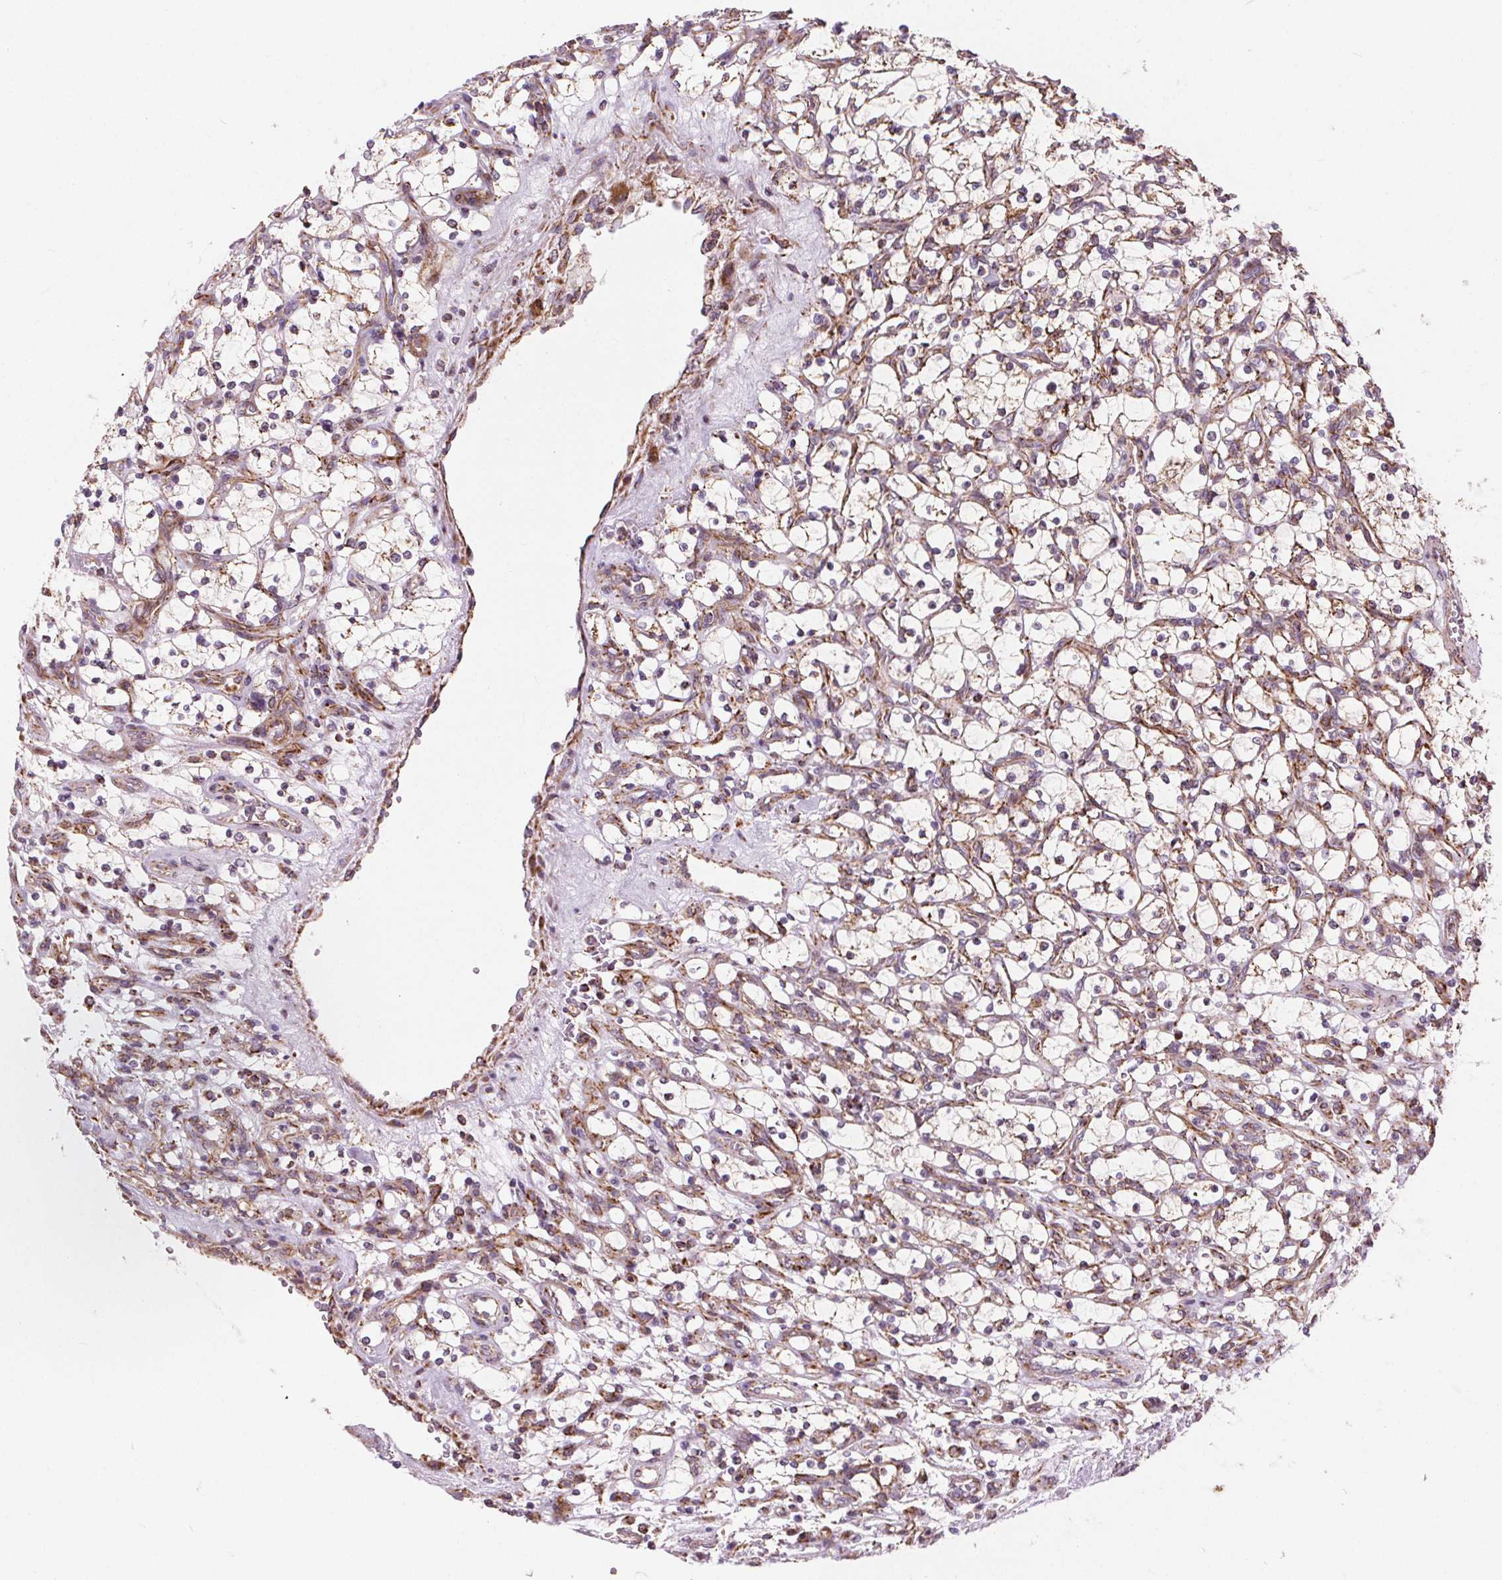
{"staining": {"intensity": "moderate", "quantity": "<25%", "location": "cytoplasmic/membranous"}, "tissue": "renal cancer", "cell_type": "Tumor cells", "image_type": "cancer", "snomed": [{"axis": "morphology", "description": "Adenocarcinoma, NOS"}, {"axis": "topography", "description": "Kidney"}], "caption": "High-power microscopy captured an immunohistochemistry image of renal cancer, revealing moderate cytoplasmic/membranous positivity in about <25% of tumor cells. The protein is stained brown, and the nuclei are stained in blue (DAB IHC with brightfield microscopy, high magnification).", "gene": "GOLT1B", "patient": {"sex": "female", "age": 69}}